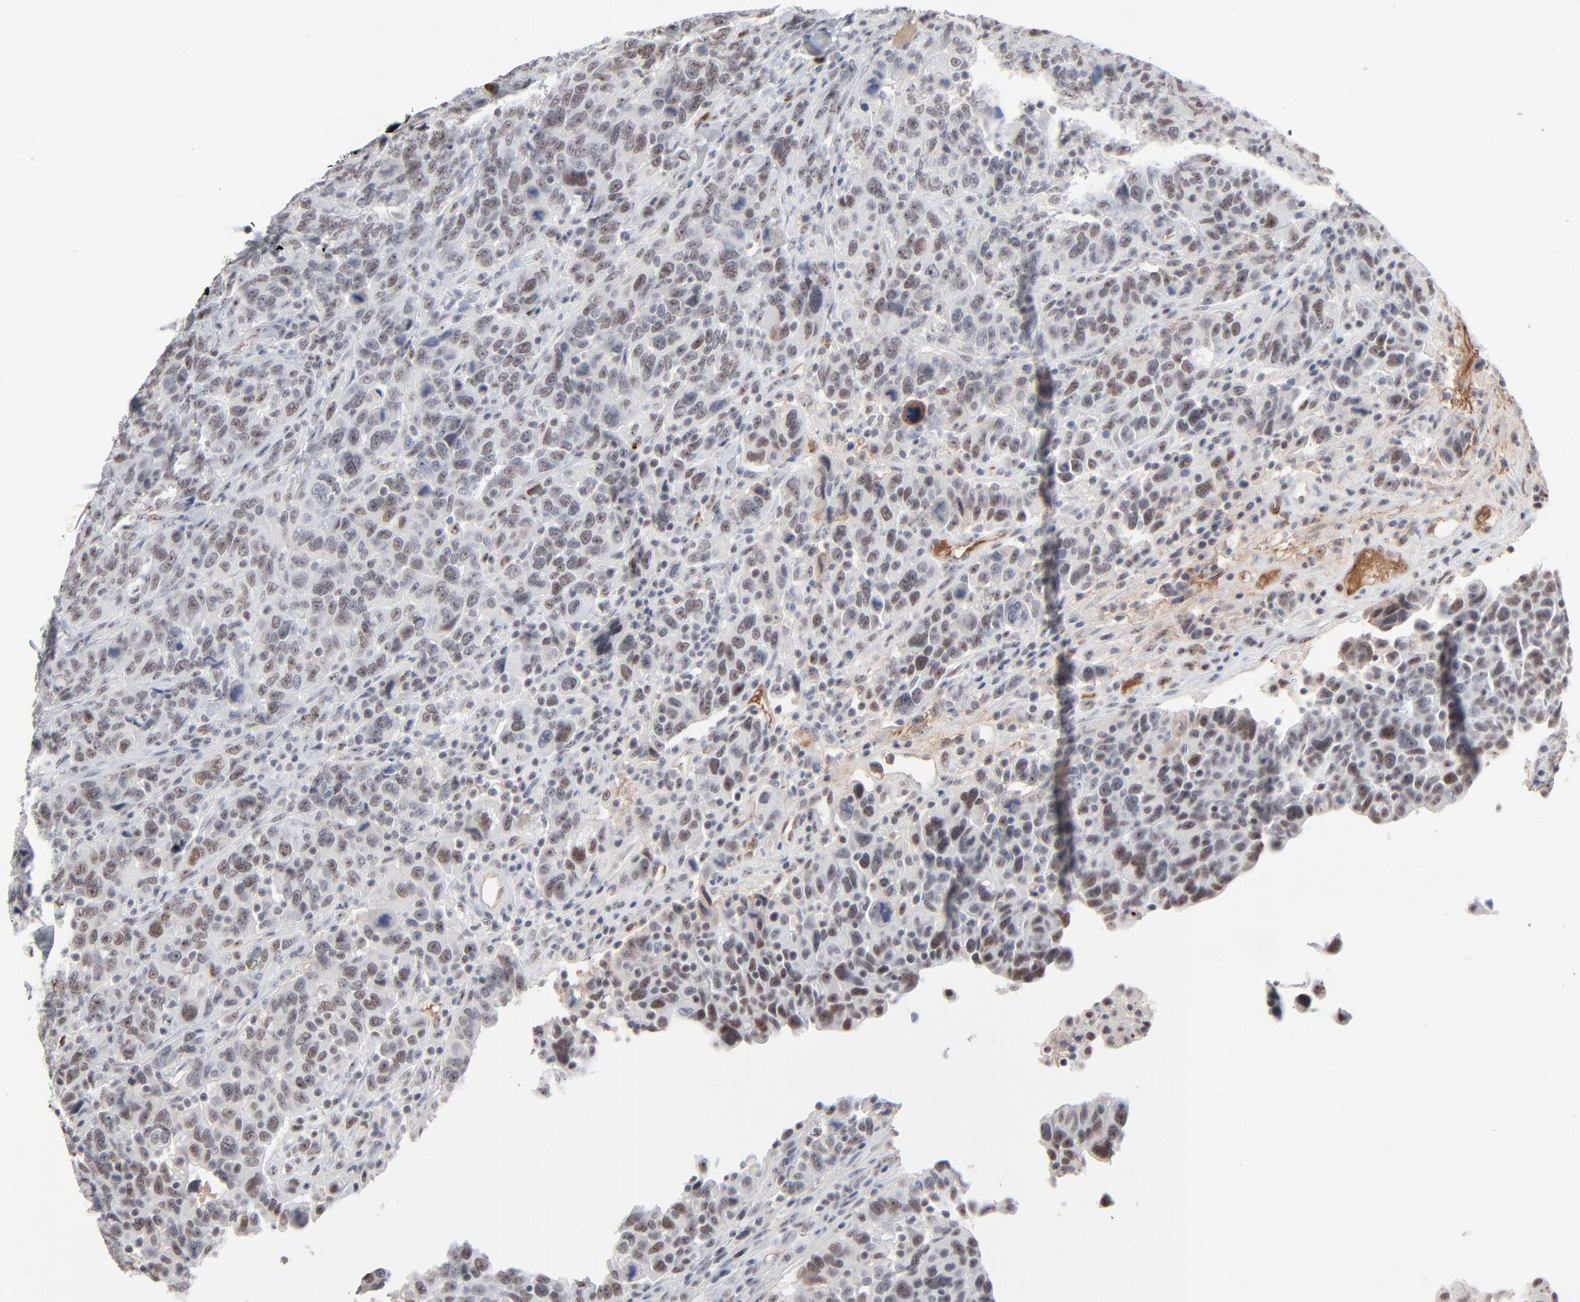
{"staining": {"intensity": "weak", "quantity": "25%-75%", "location": "nuclear"}, "tissue": "breast cancer", "cell_type": "Tumor cells", "image_type": "cancer", "snomed": [{"axis": "morphology", "description": "Duct carcinoma"}, {"axis": "topography", "description": "Breast"}], "caption": "A brown stain shows weak nuclear expression of a protein in intraductal carcinoma (breast) tumor cells. (brown staining indicates protein expression, while blue staining denotes nuclei).", "gene": "MPHOSPH6", "patient": {"sex": "female", "age": 37}}